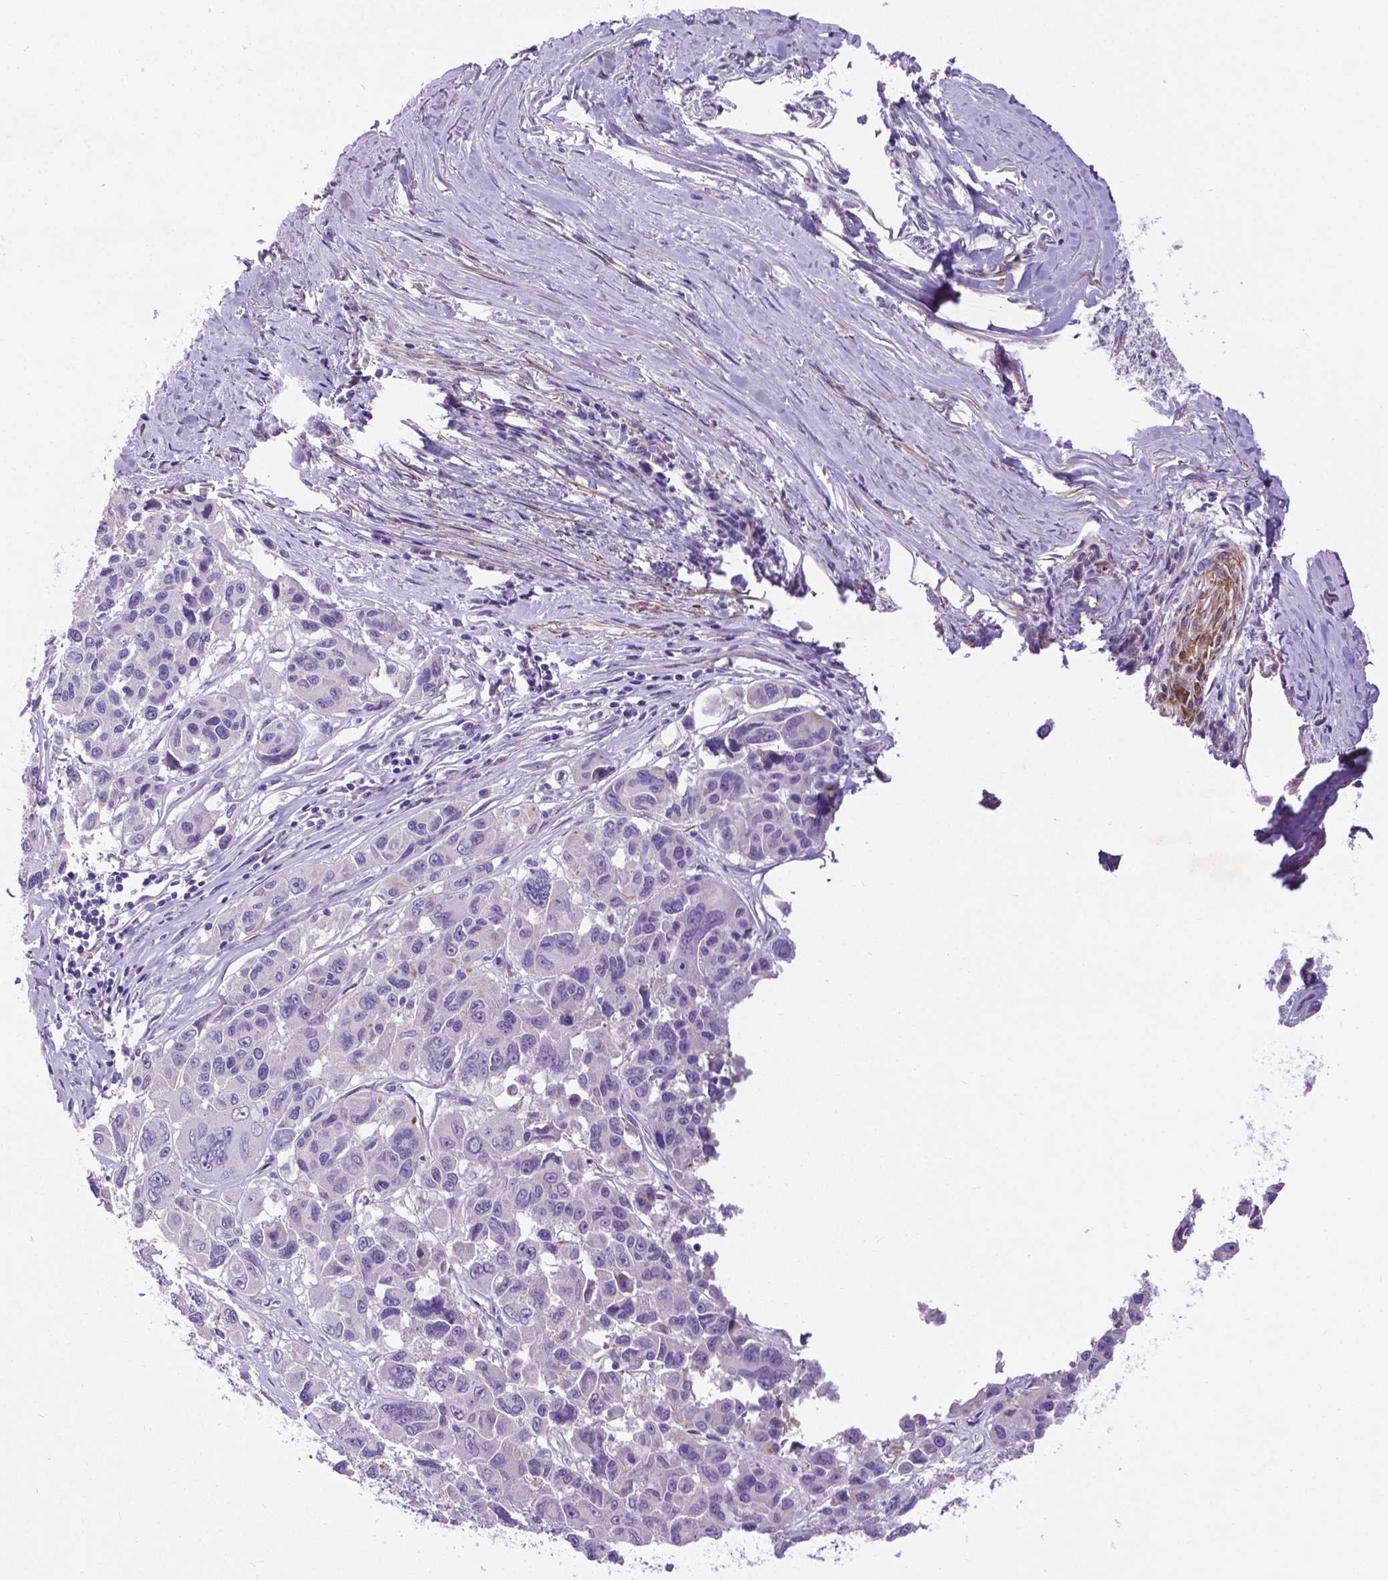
{"staining": {"intensity": "negative", "quantity": "none", "location": "none"}, "tissue": "melanoma", "cell_type": "Tumor cells", "image_type": "cancer", "snomed": [{"axis": "morphology", "description": "Malignant melanoma, NOS"}, {"axis": "topography", "description": "Skin"}], "caption": "This is a micrograph of IHC staining of melanoma, which shows no staining in tumor cells.", "gene": "PFKFB4", "patient": {"sex": "female", "age": 66}}